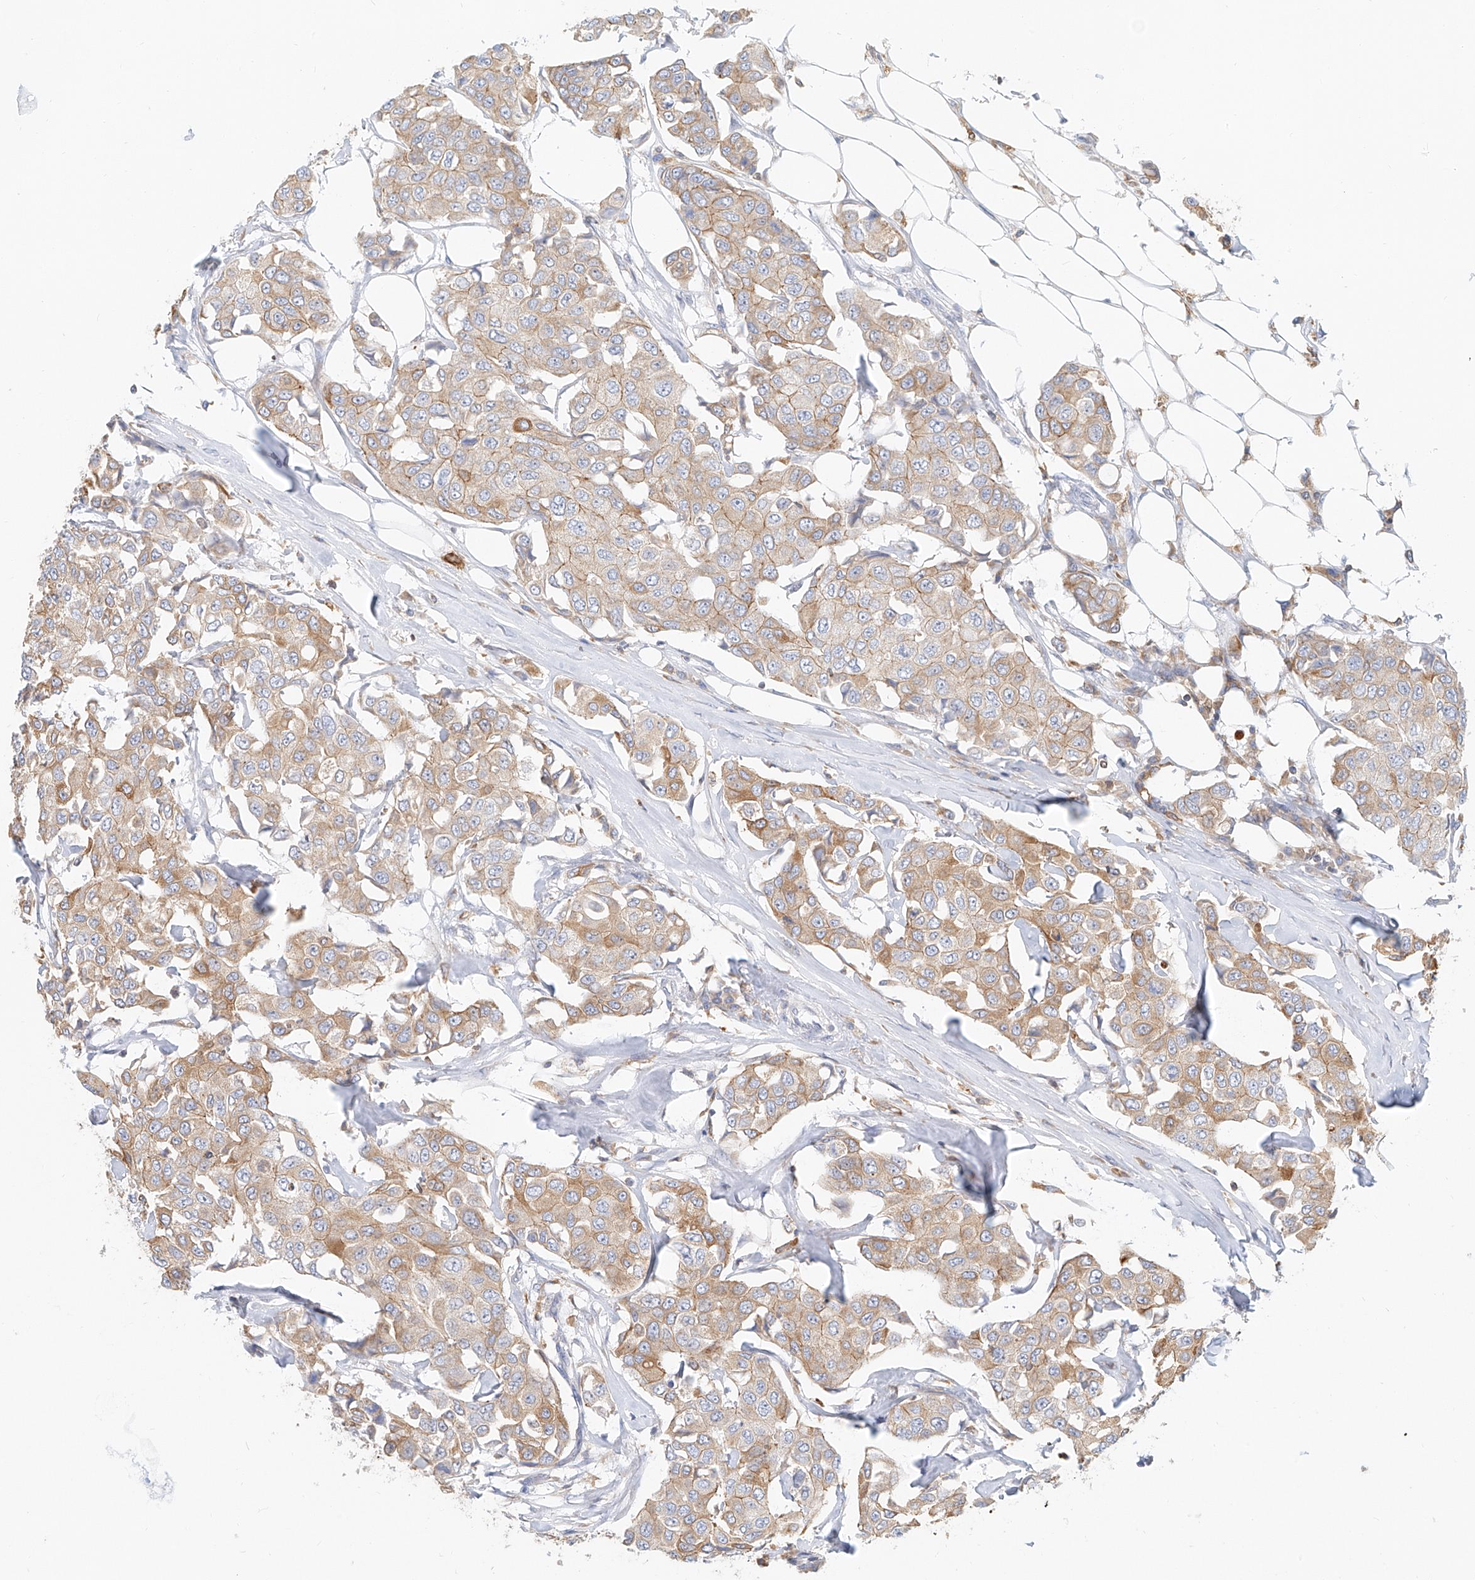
{"staining": {"intensity": "moderate", "quantity": "25%-75%", "location": "cytoplasmic/membranous"}, "tissue": "breast cancer", "cell_type": "Tumor cells", "image_type": "cancer", "snomed": [{"axis": "morphology", "description": "Duct carcinoma"}, {"axis": "topography", "description": "Breast"}], "caption": "IHC staining of breast invasive ductal carcinoma, which exhibits medium levels of moderate cytoplasmic/membranous staining in about 25%-75% of tumor cells indicating moderate cytoplasmic/membranous protein staining. The staining was performed using DAB (3,3'-diaminobenzidine) (brown) for protein detection and nuclei were counterstained in hematoxylin (blue).", "gene": "DHRS7", "patient": {"sex": "female", "age": 80}}